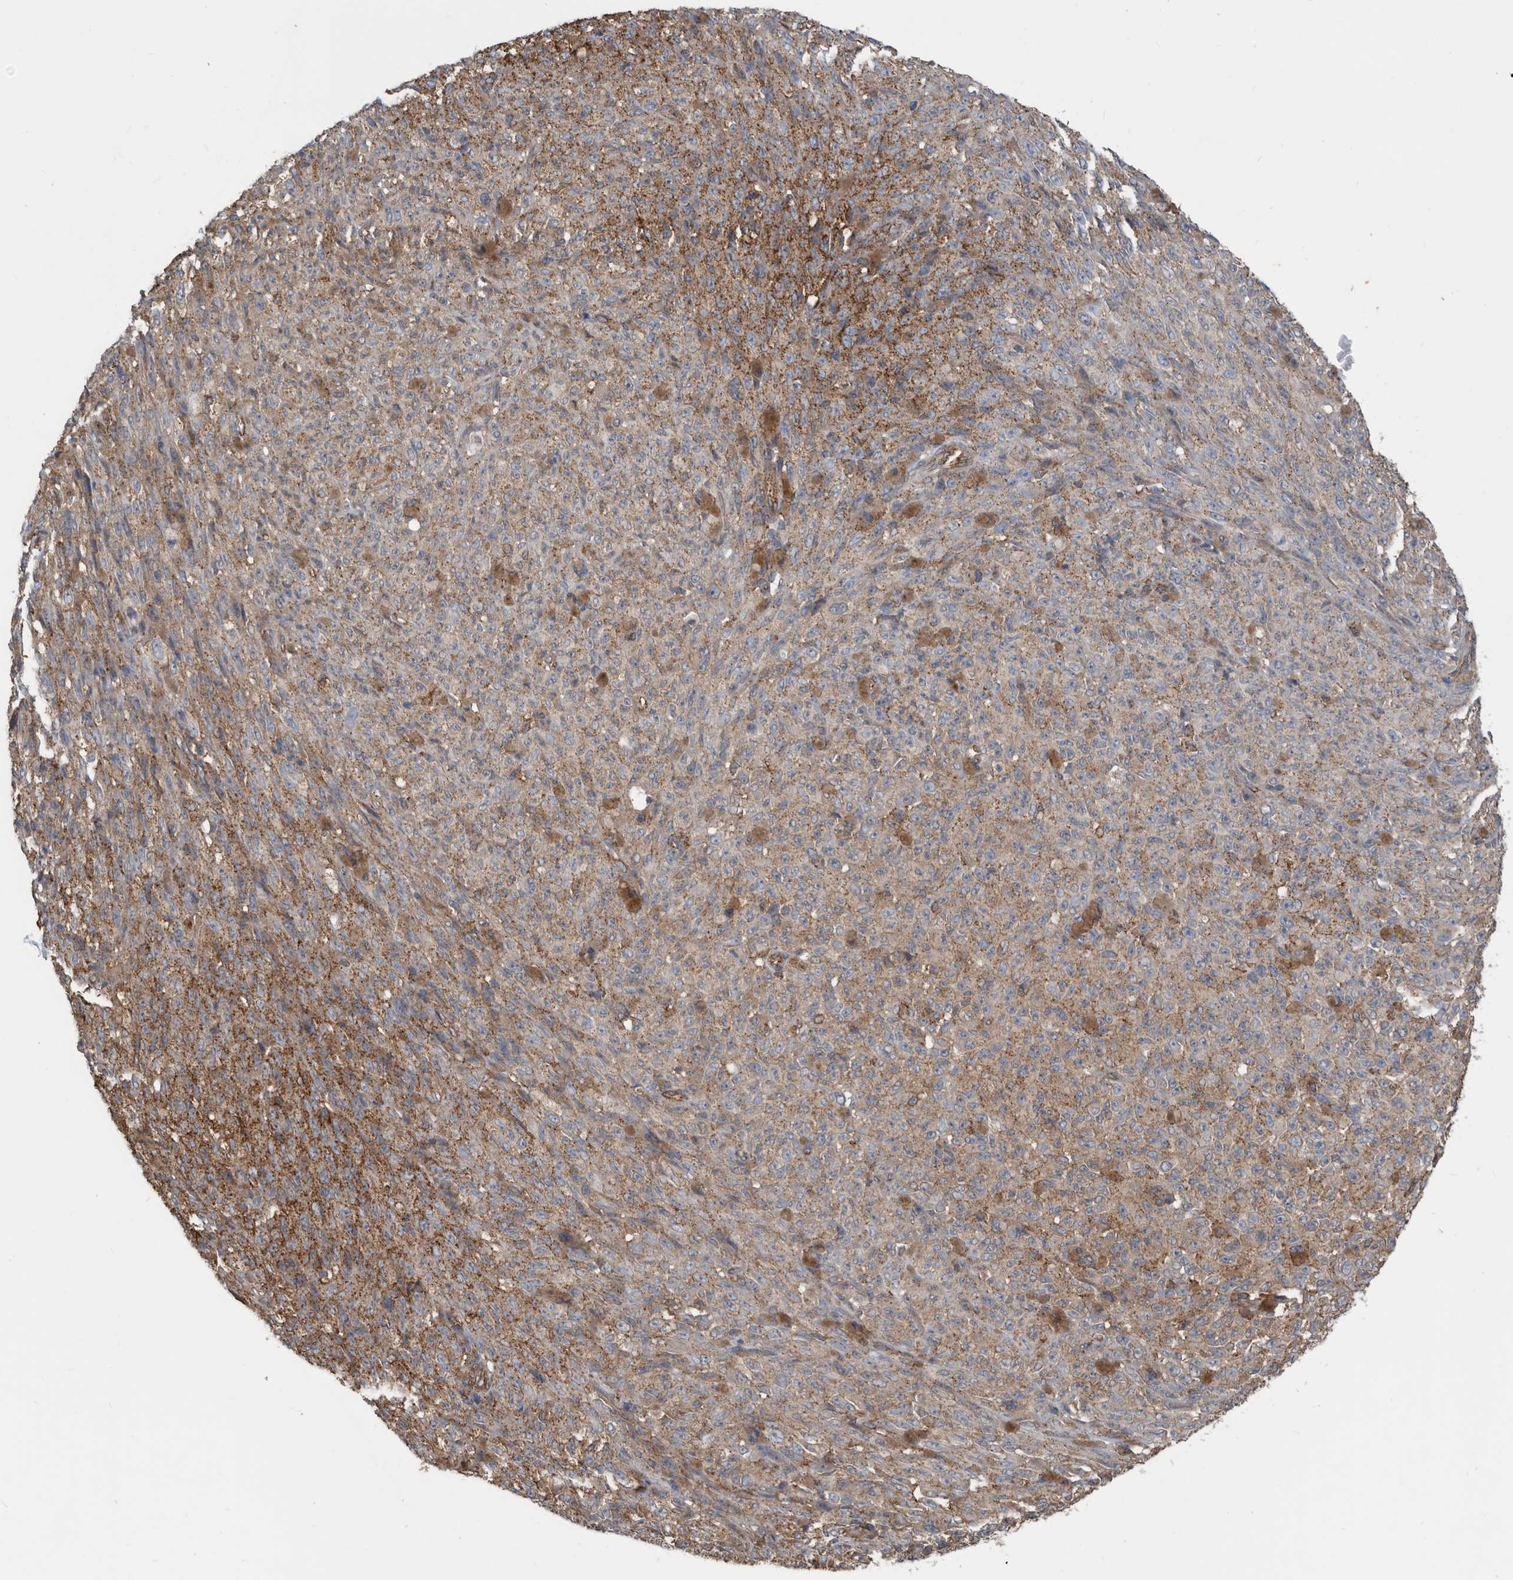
{"staining": {"intensity": "moderate", "quantity": ">75%", "location": "cytoplasmic/membranous"}, "tissue": "melanoma", "cell_type": "Tumor cells", "image_type": "cancer", "snomed": [{"axis": "morphology", "description": "Malignant melanoma, NOS"}, {"axis": "topography", "description": "Skin"}], "caption": "Malignant melanoma tissue reveals moderate cytoplasmic/membranous staining in approximately >75% of tumor cells", "gene": "AFAP1", "patient": {"sex": "female", "age": 82}}